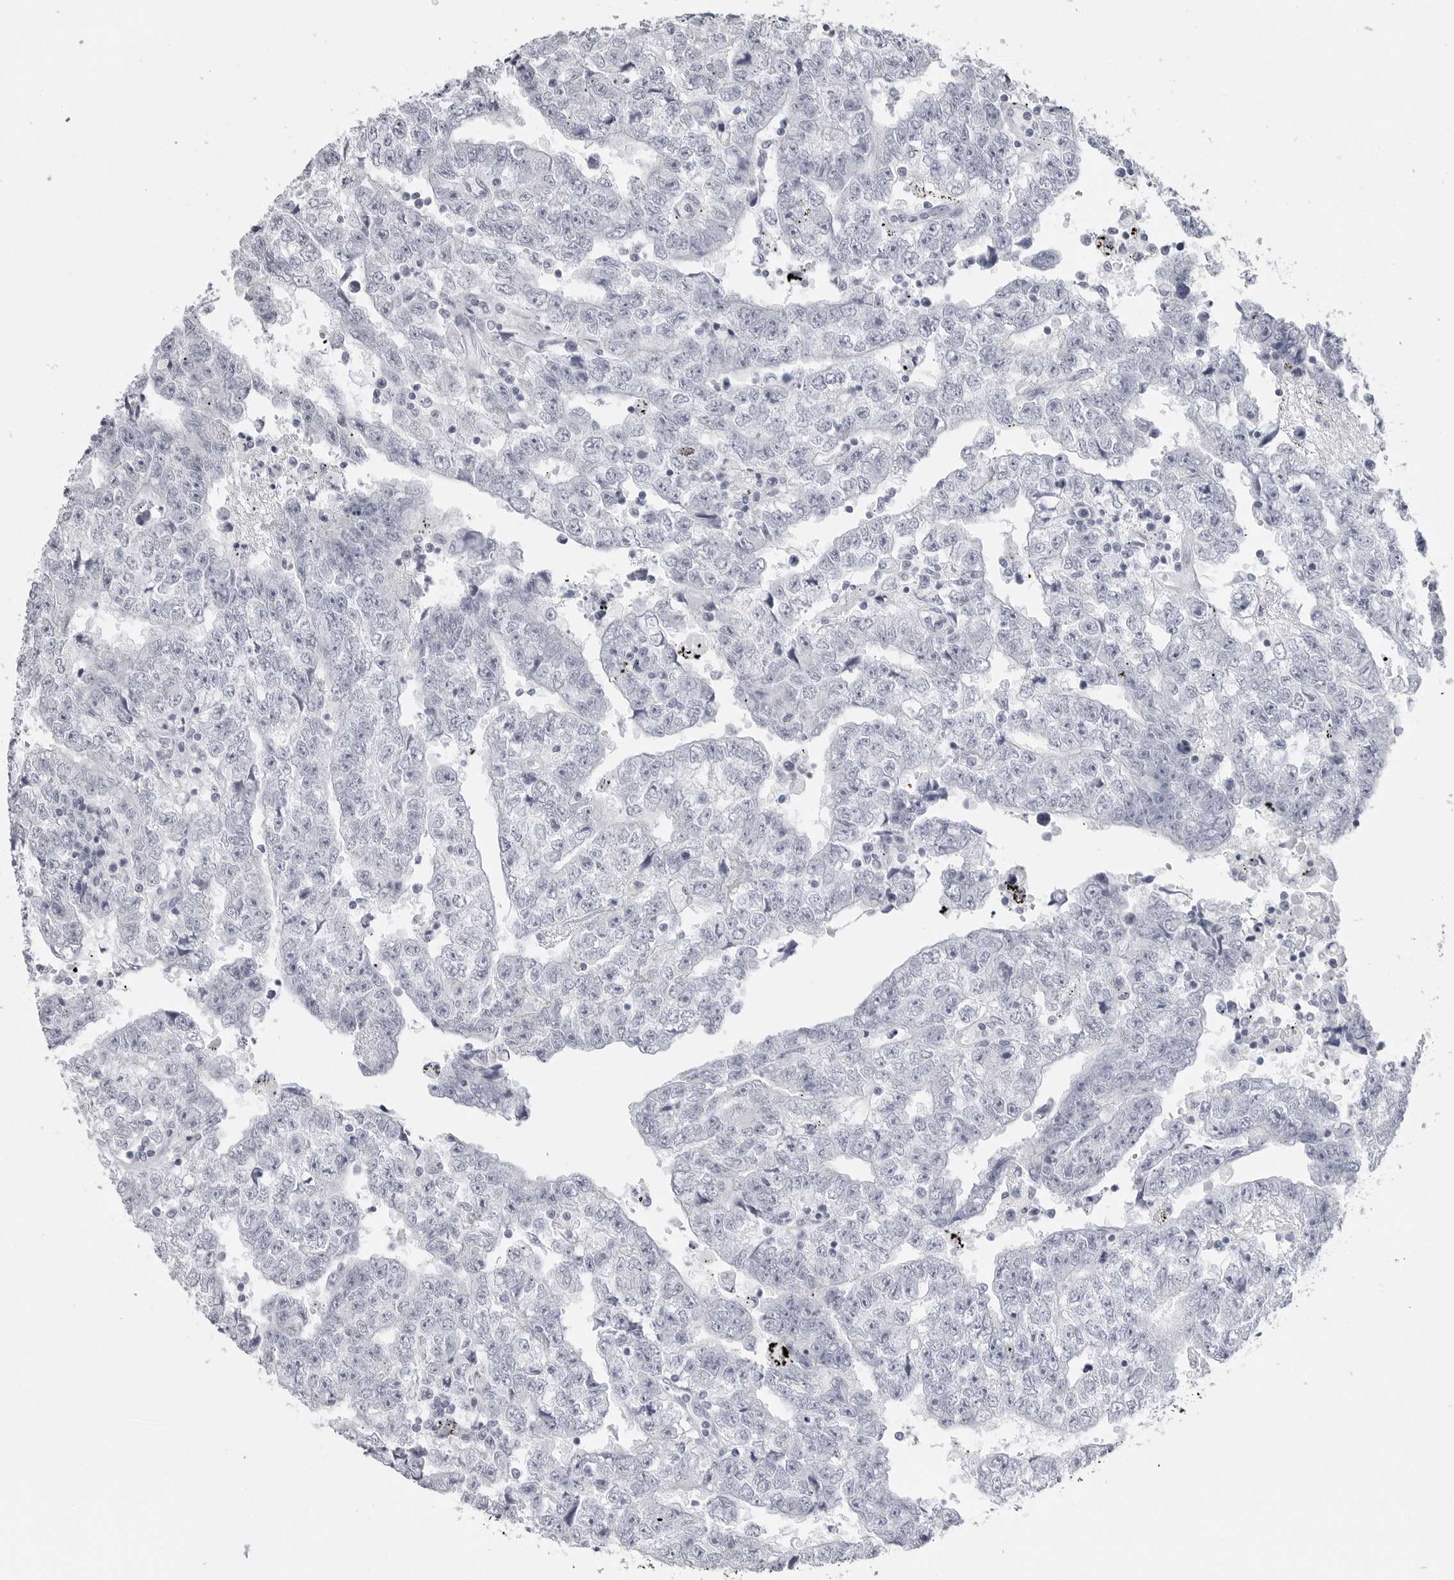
{"staining": {"intensity": "negative", "quantity": "none", "location": "none"}, "tissue": "testis cancer", "cell_type": "Tumor cells", "image_type": "cancer", "snomed": [{"axis": "morphology", "description": "Carcinoma, Embryonal, NOS"}, {"axis": "topography", "description": "Testis"}], "caption": "Tumor cells show no significant protein staining in testis embryonal carcinoma. The staining was performed using DAB (3,3'-diaminobenzidine) to visualize the protein expression in brown, while the nuclei were stained in blue with hematoxylin (Magnification: 20x).", "gene": "PGA3", "patient": {"sex": "male", "age": 25}}